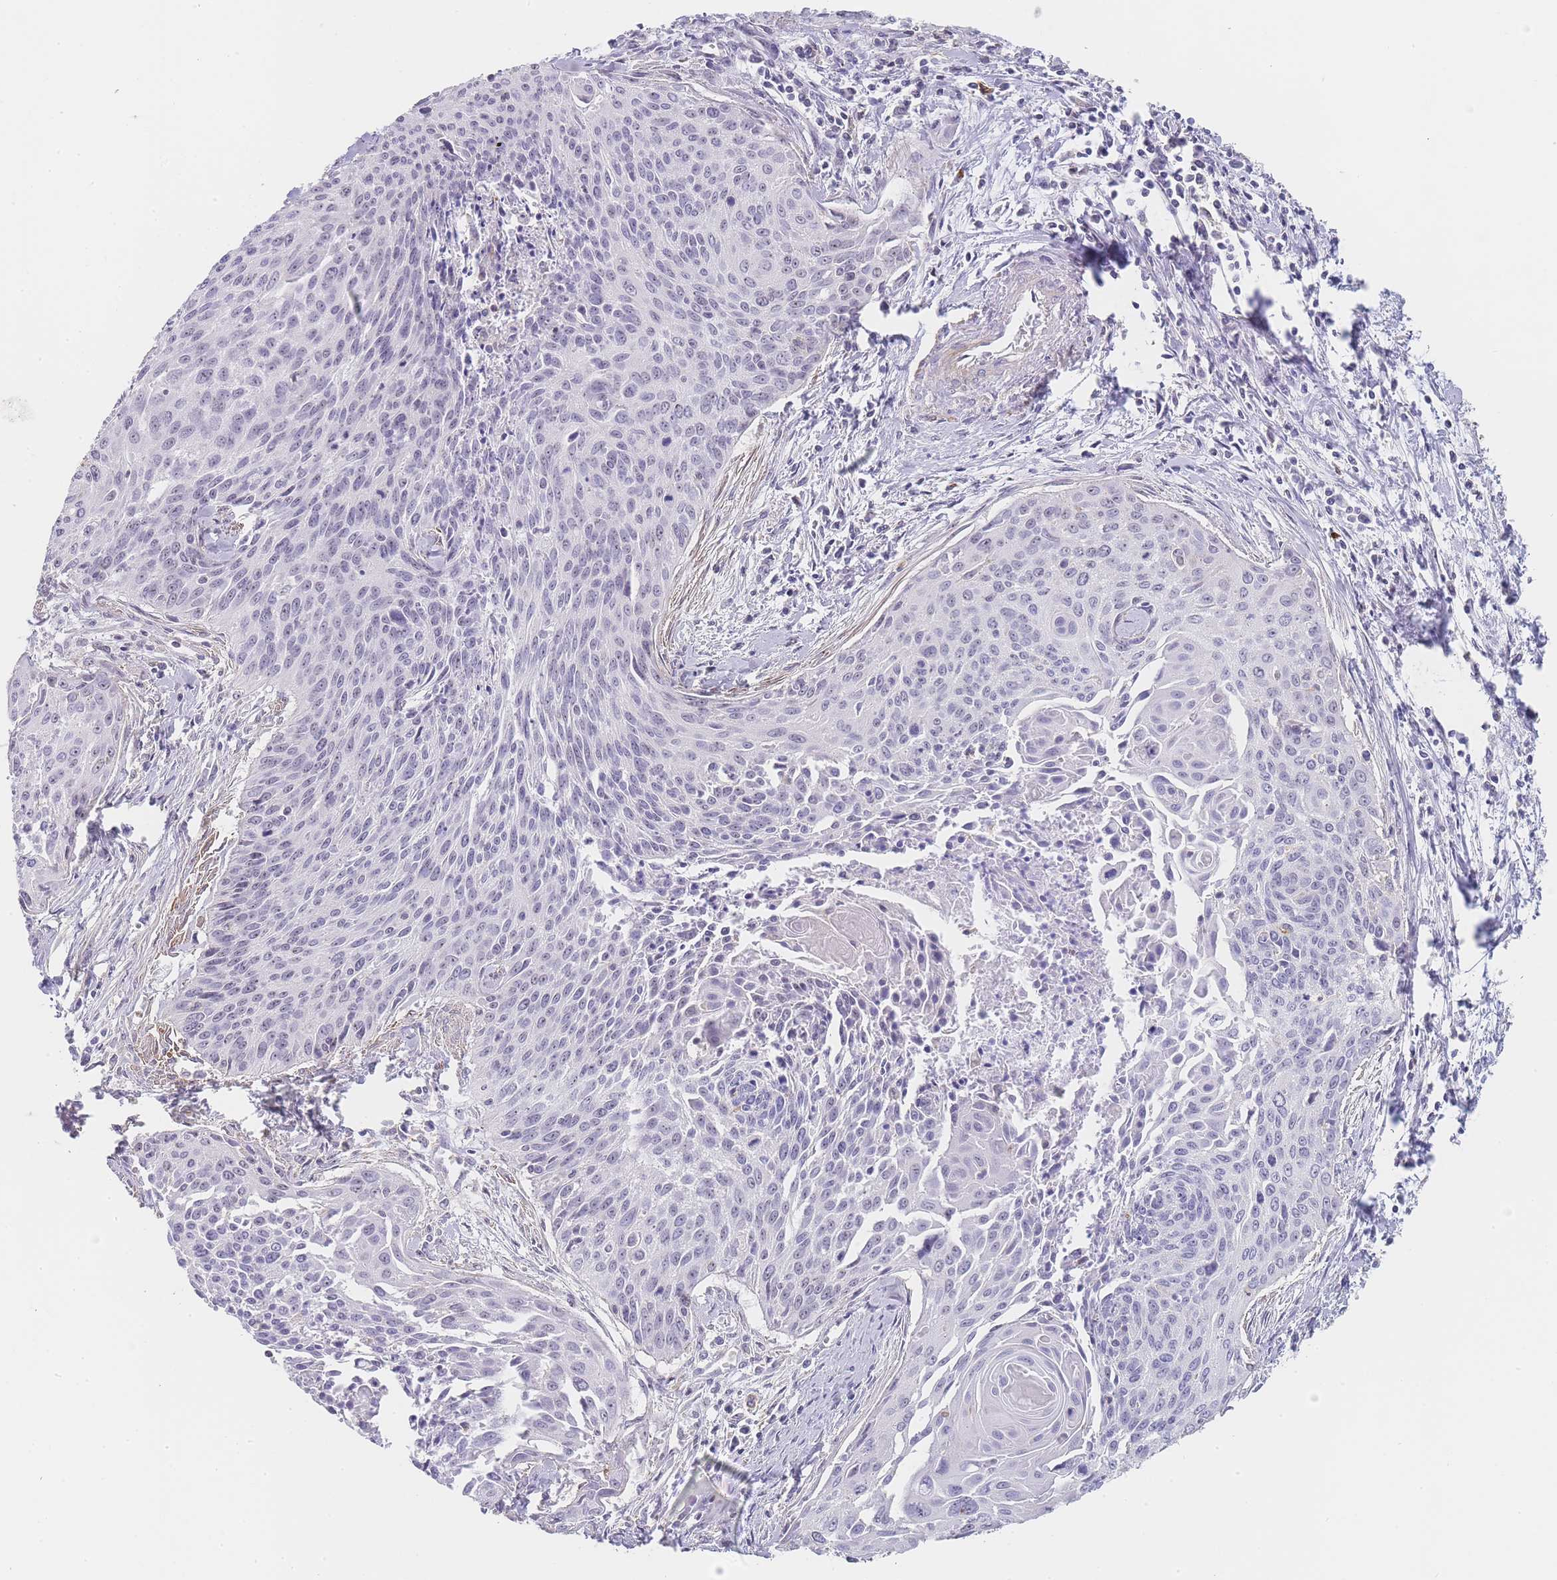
{"staining": {"intensity": "negative", "quantity": "none", "location": "none"}, "tissue": "cervical cancer", "cell_type": "Tumor cells", "image_type": "cancer", "snomed": [{"axis": "morphology", "description": "Squamous cell carcinoma, NOS"}, {"axis": "topography", "description": "Cervix"}], "caption": "IHC photomicrograph of human cervical cancer (squamous cell carcinoma) stained for a protein (brown), which demonstrates no staining in tumor cells.", "gene": "NOP14", "patient": {"sex": "female", "age": 55}}